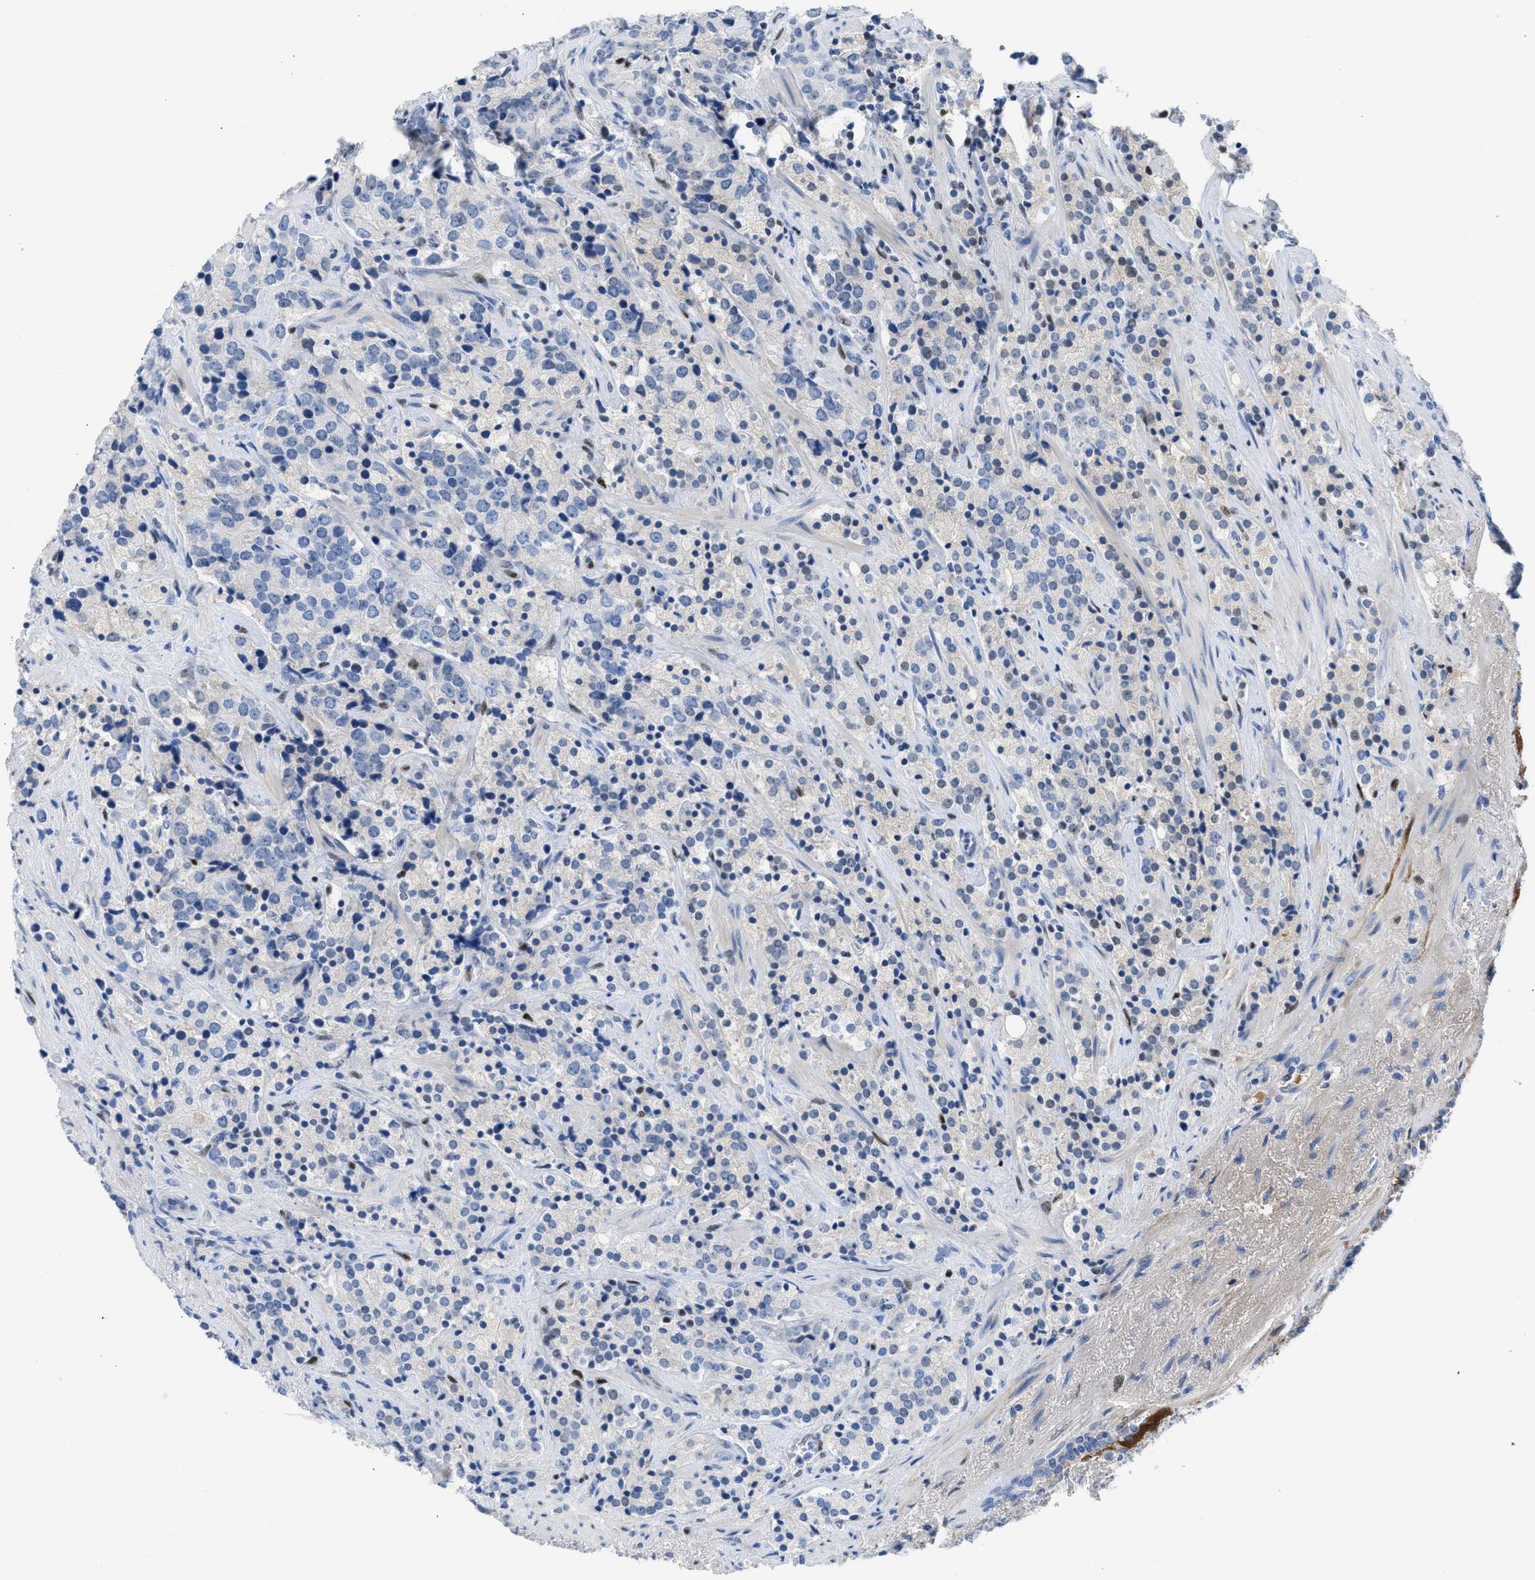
{"staining": {"intensity": "weak", "quantity": "<25%", "location": "nuclear"}, "tissue": "prostate cancer", "cell_type": "Tumor cells", "image_type": "cancer", "snomed": [{"axis": "morphology", "description": "Adenocarcinoma, High grade"}, {"axis": "topography", "description": "Prostate"}], "caption": "Prostate cancer (high-grade adenocarcinoma) was stained to show a protein in brown. There is no significant staining in tumor cells. Nuclei are stained in blue.", "gene": "LEF1", "patient": {"sex": "male", "age": 71}}